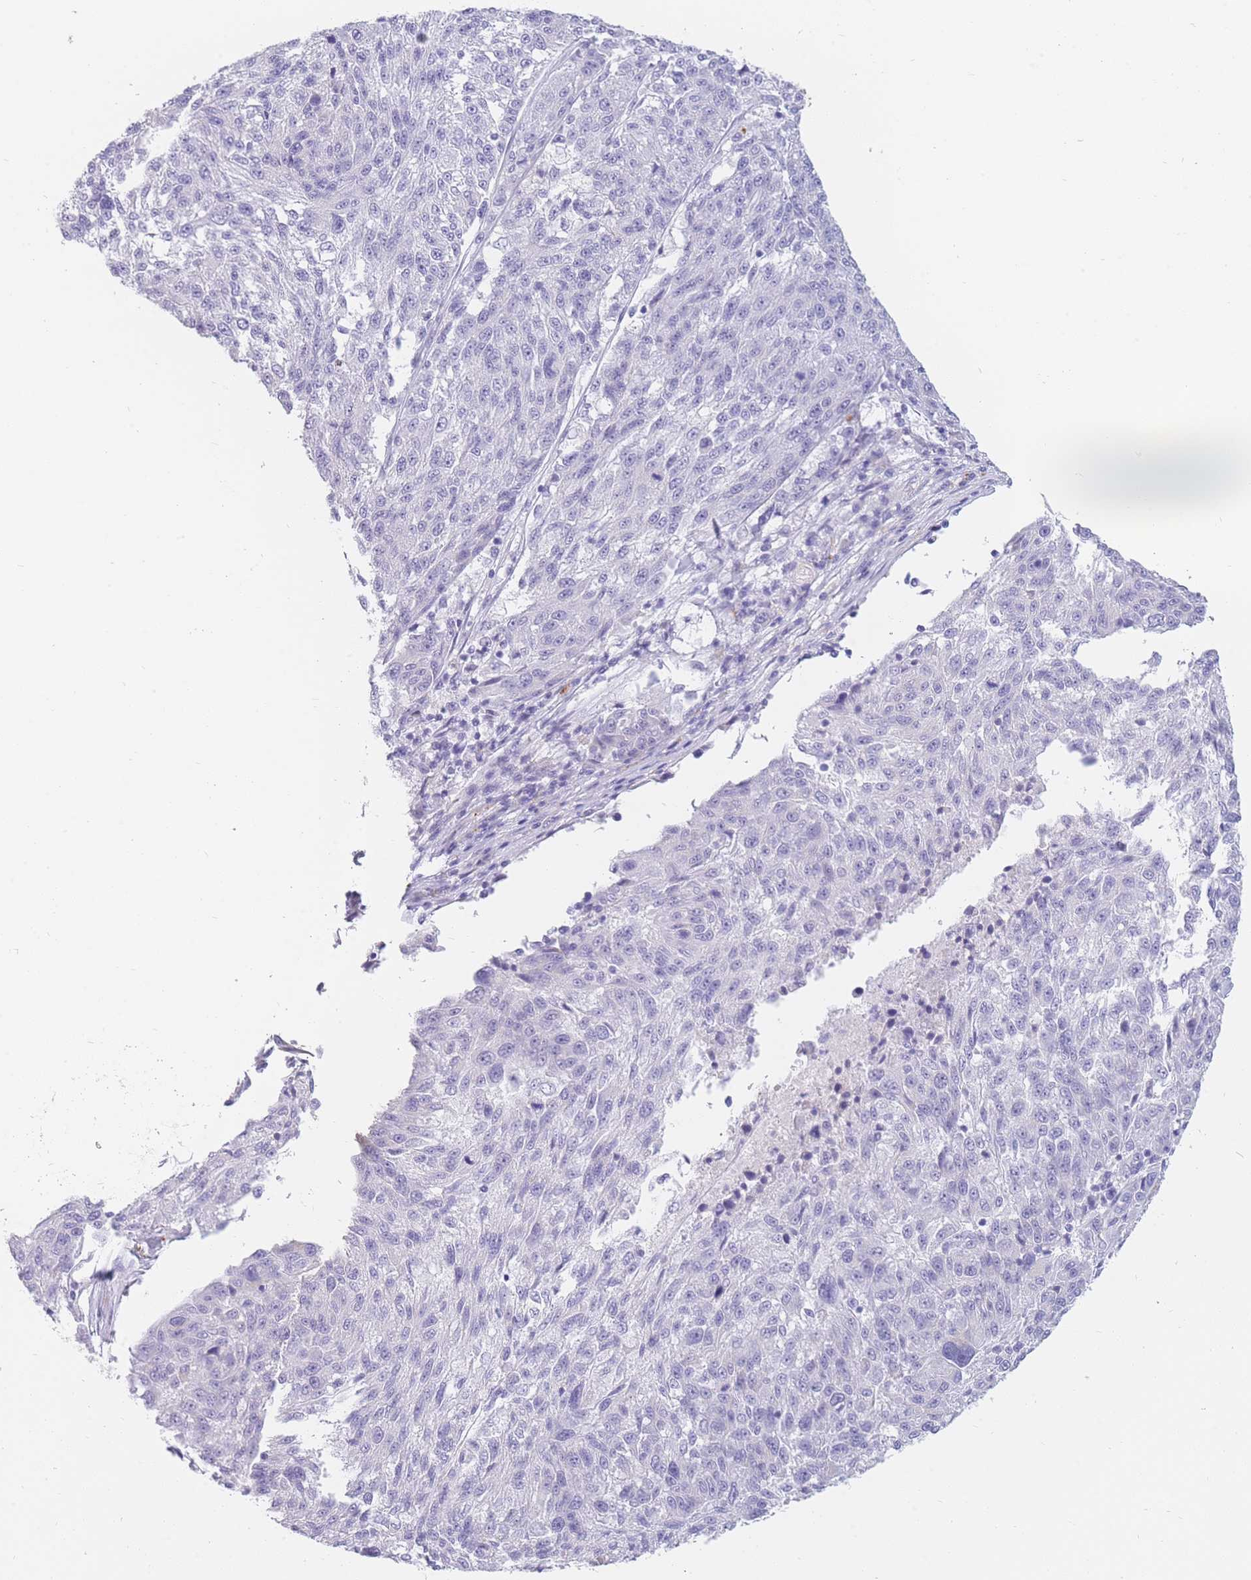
{"staining": {"intensity": "negative", "quantity": "none", "location": "none"}, "tissue": "melanoma", "cell_type": "Tumor cells", "image_type": "cancer", "snomed": [{"axis": "morphology", "description": "Malignant melanoma, NOS"}, {"axis": "topography", "description": "Skin"}], "caption": "Immunohistochemical staining of melanoma displays no significant staining in tumor cells.", "gene": "UPK1A", "patient": {"sex": "male", "age": 53}}